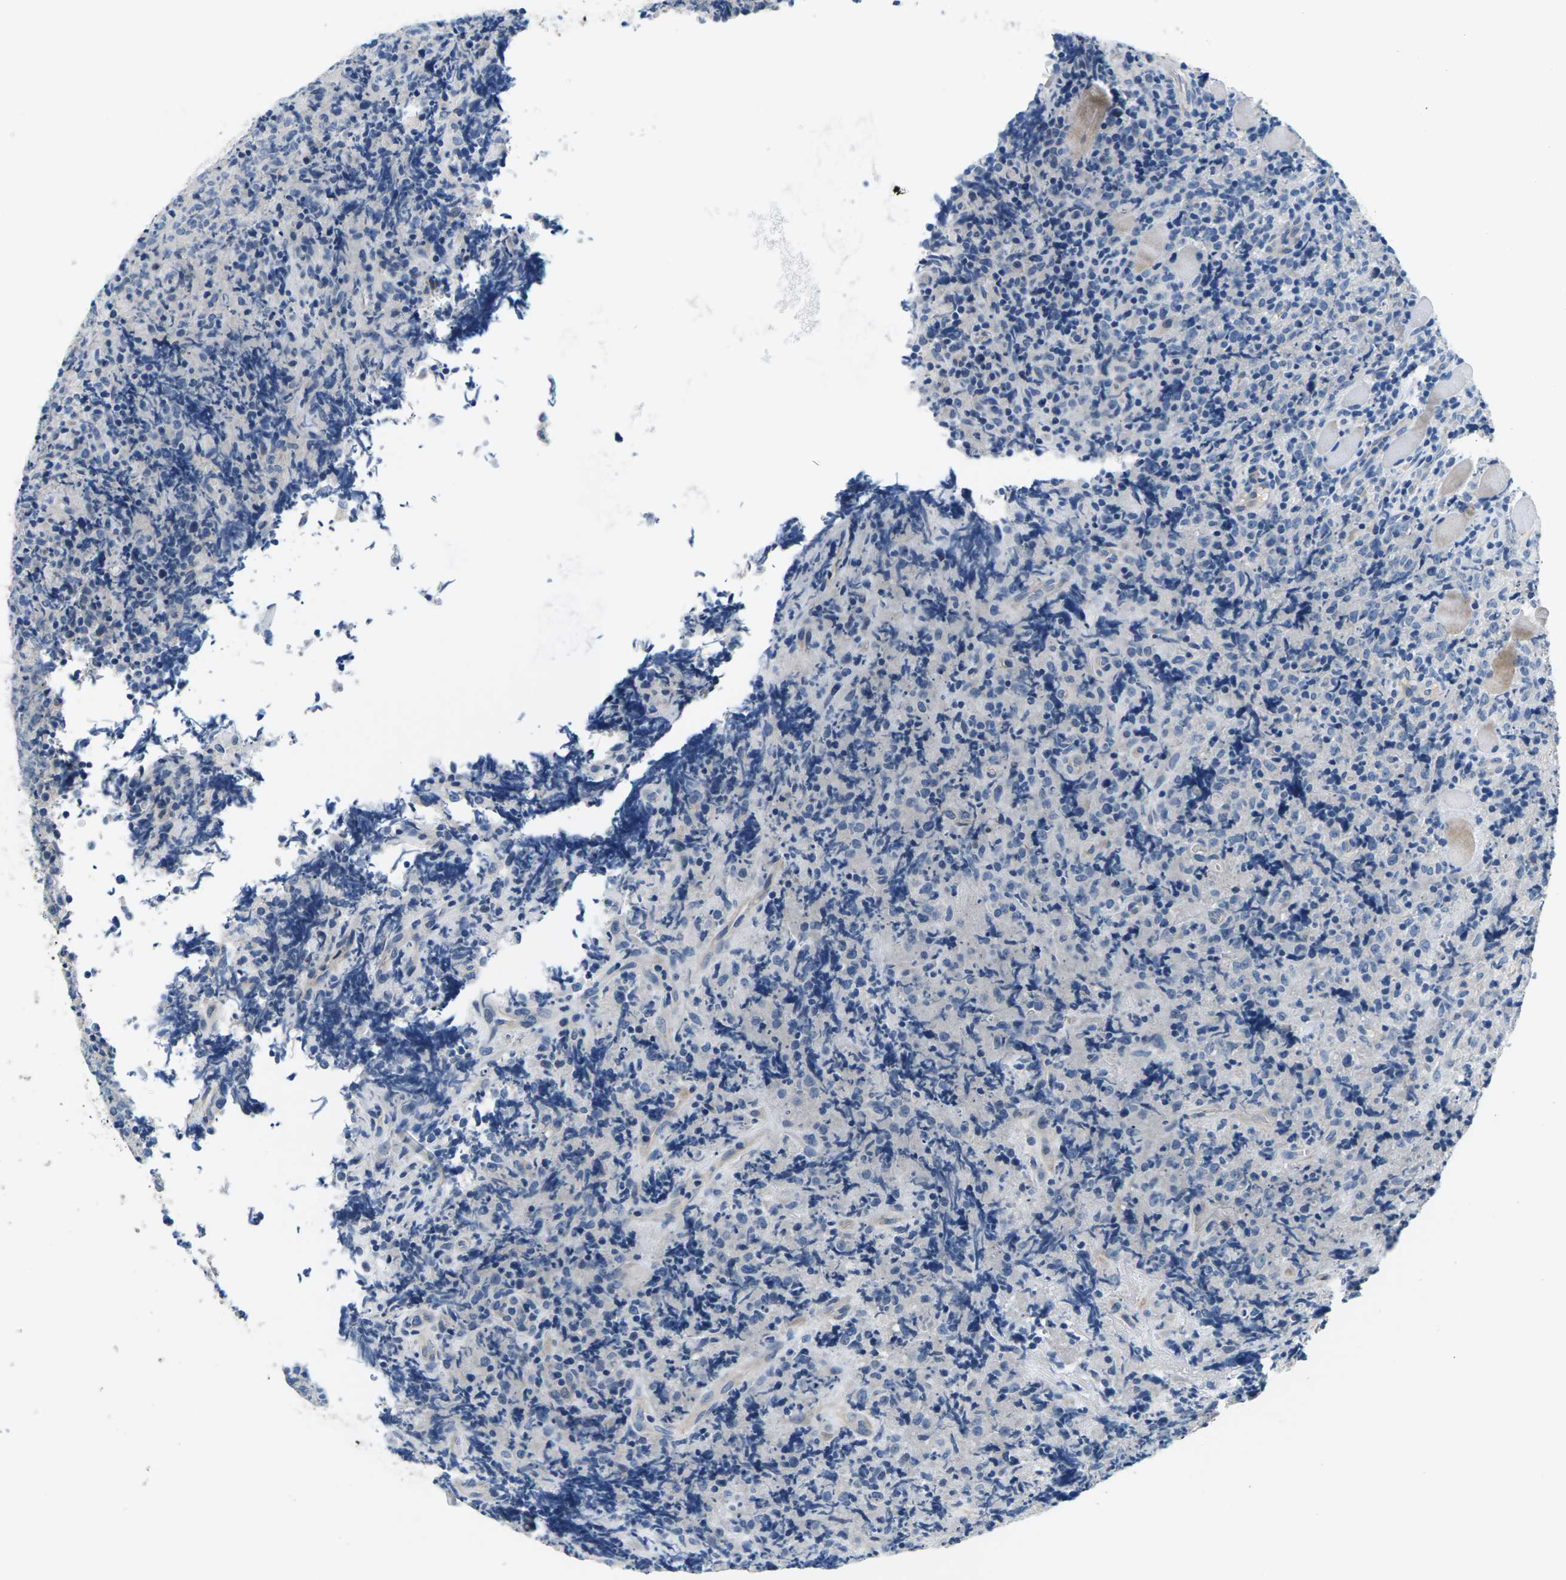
{"staining": {"intensity": "negative", "quantity": "none", "location": "none"}, "tissue": "lymphoma", "cell_type": "Tumor cells", "image_type": "cancer", "snomed": [{"axis": "morphology", "description": "Malignant lymphoma, non-Hodgkin's type, High grade"}, {"axis": "topography", "description": "Tonsil"}], "caption": "The image demonstrates no significant staining in tumor cells of lymphoma.", "gene": "TSPAN2", "patient": {"sex": "female", "age": 36}}